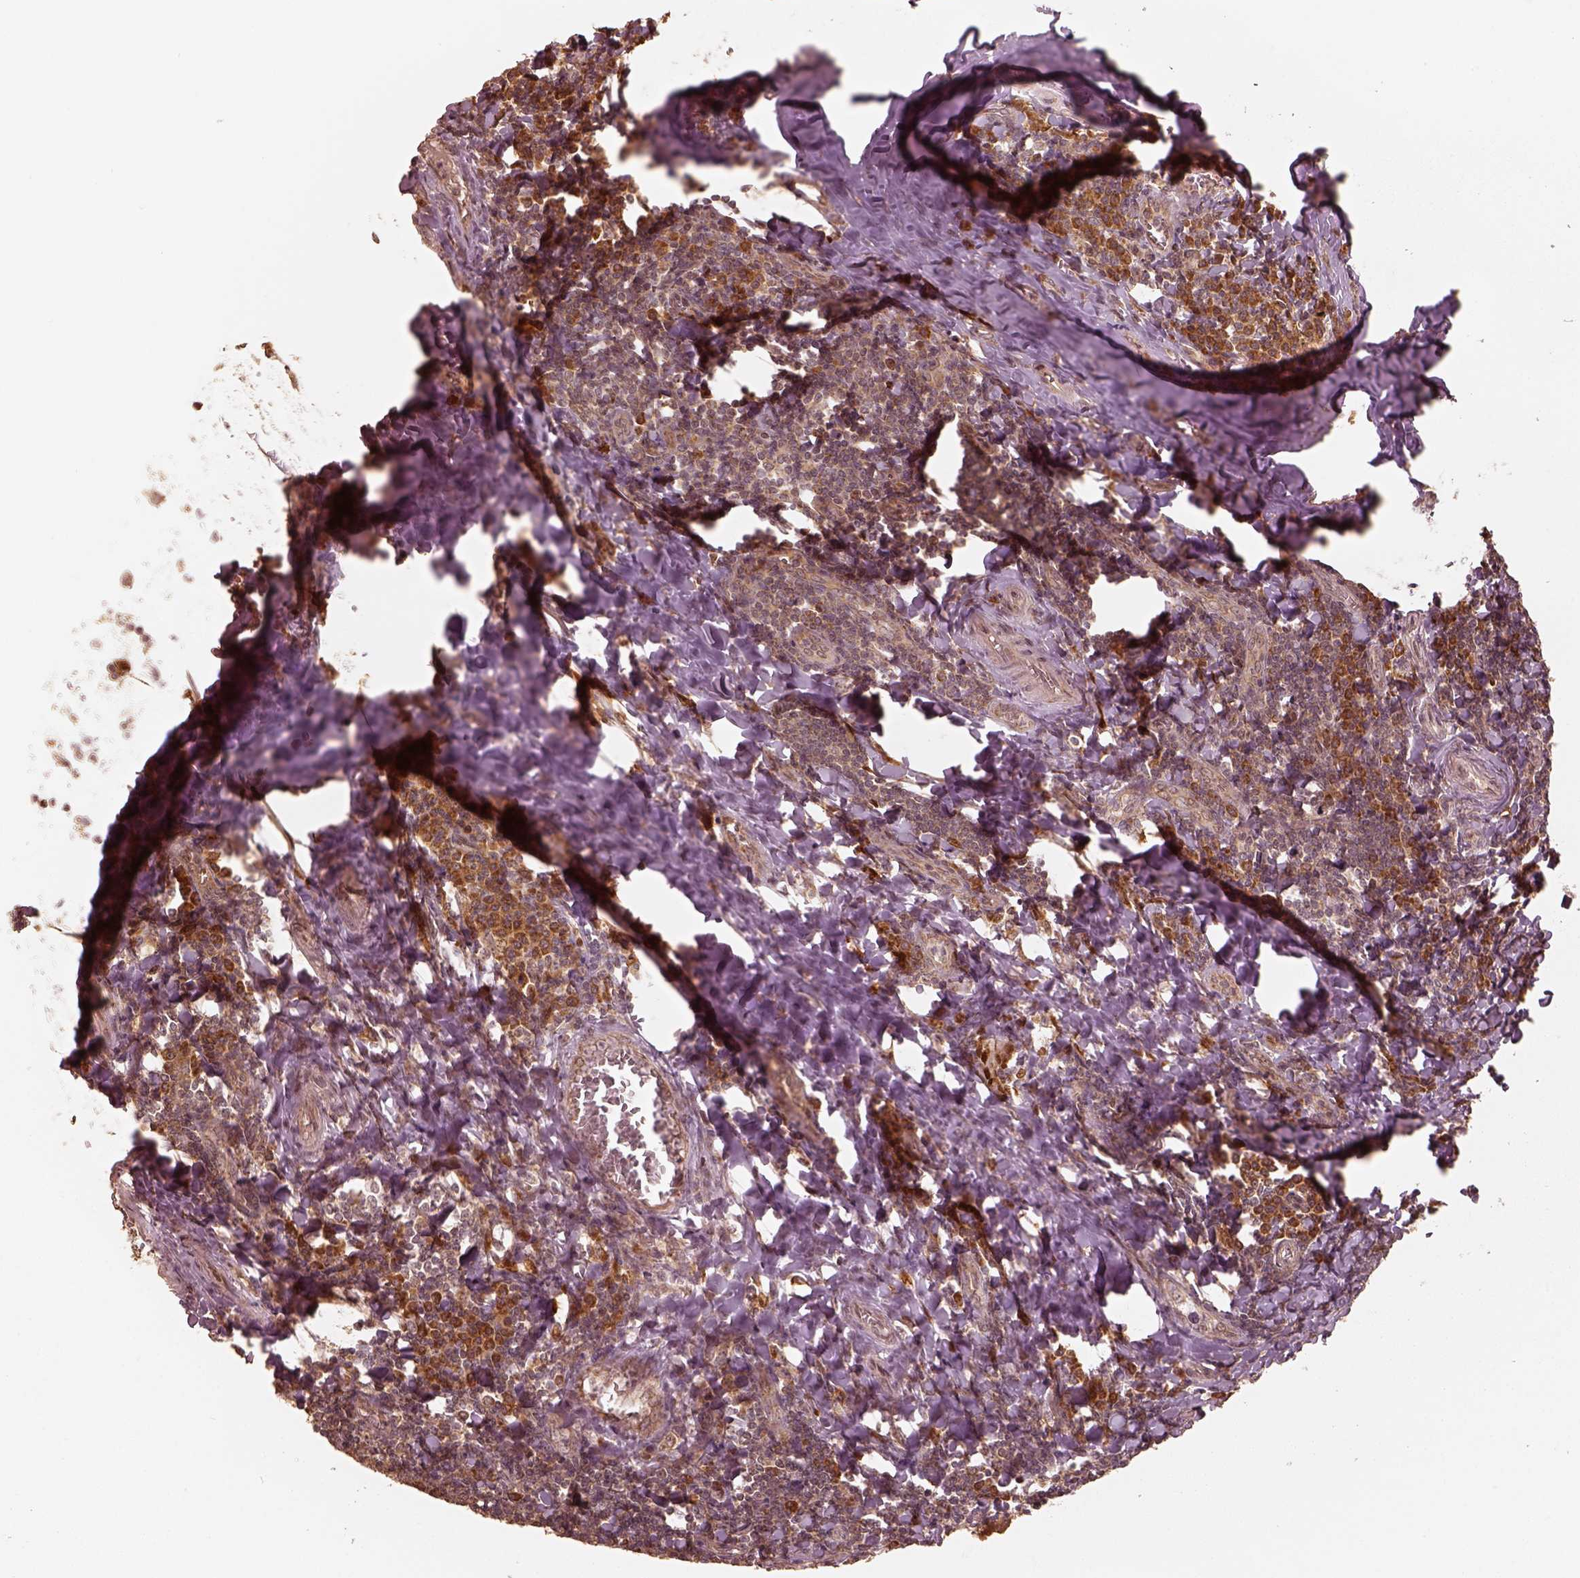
{"staining": {"intensity": "strong", "quantity": "<25%", "location": "cytoplasmic/membranous"}, "tissue": "tonsil", "cell_type": "Germinal center cells", "image_type": "normal", "snomed": [{"axis": "morphology", "description": "Normal tissue, NOS"}, {"axis": "morphology", "description": "Inflammation, NOS"}, {"axis": "topography", "description": "Tonsil"}], "caption": "A micrograph of tonsil stained for a protein exhibits strong cytoplasmic/membranous brown staining in germinal center cells. Using DAB (brown) and hematoxylin (blue) stains, captured at high magnification using brightfield microscopy.", "gene": "DNAJC25", "patient": {"sex": "female", "age": 31}}